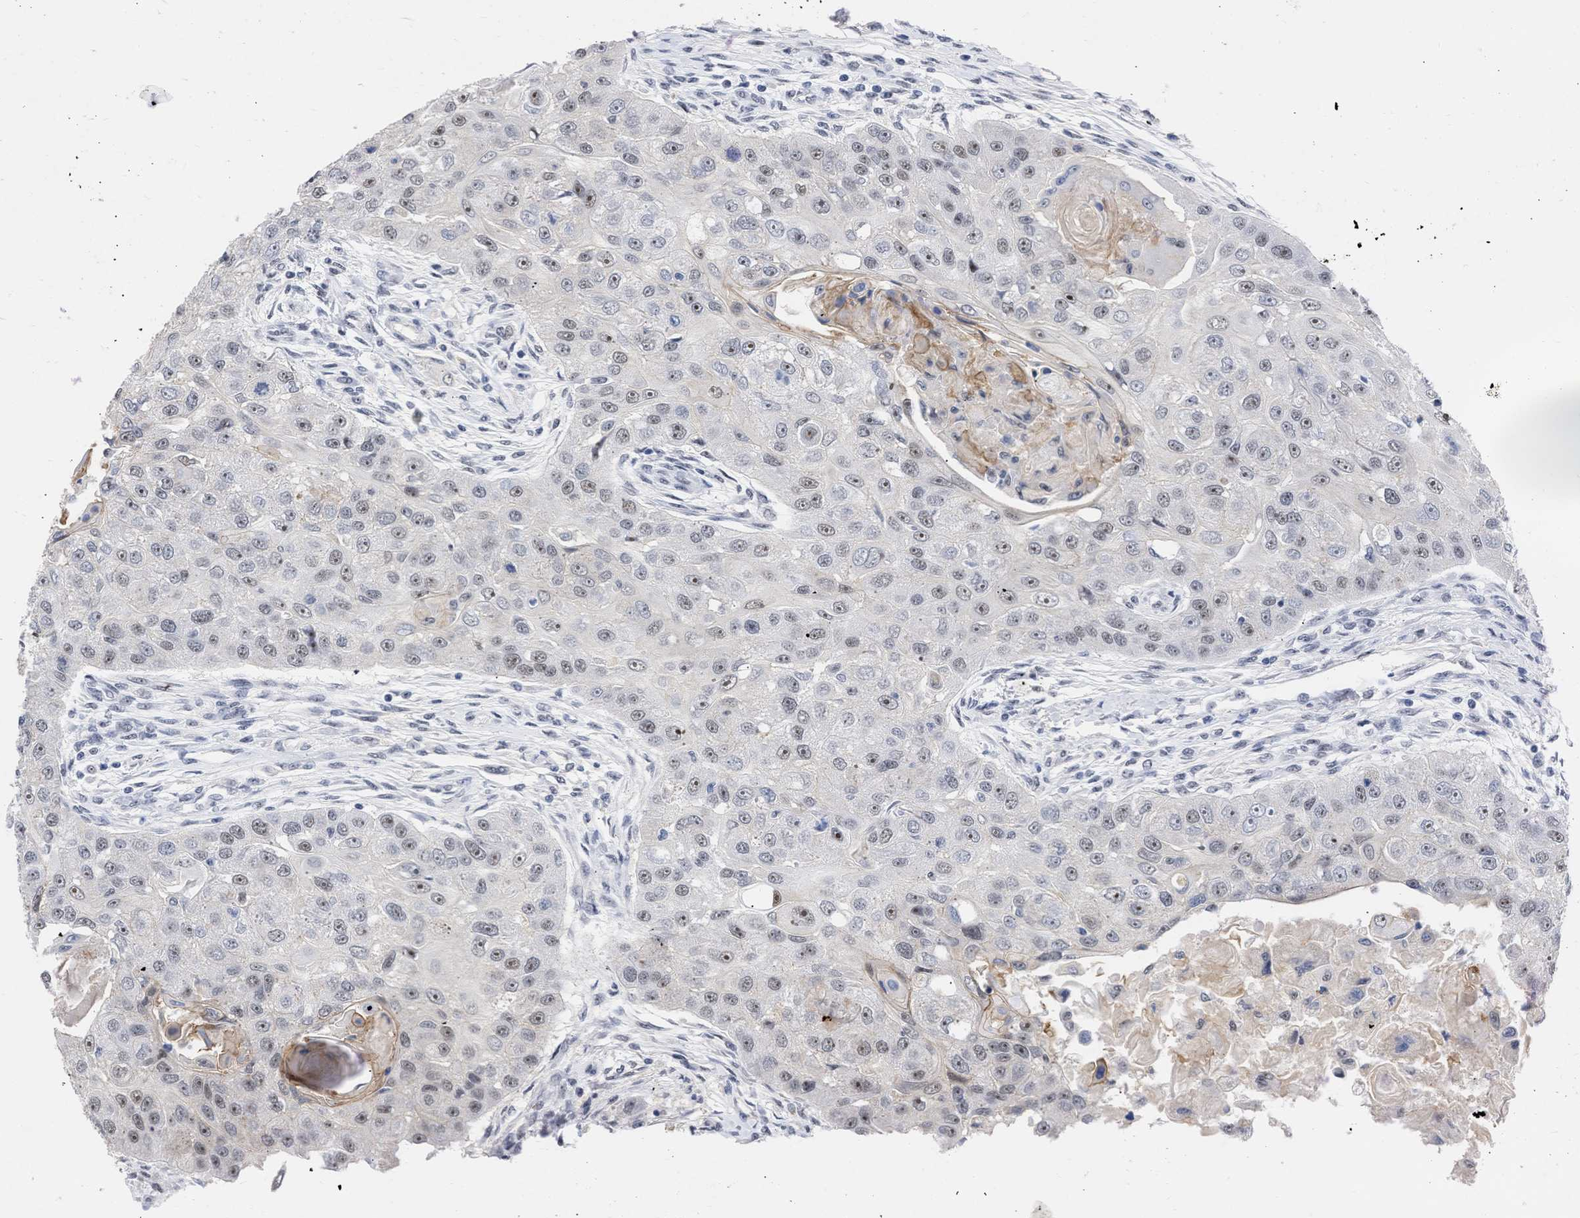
{"staining": {"intensity": "weak", "quantity": ">75%", "location": "nuclear"}, "tissue": "head and neck cancer", "cell_type": "Tumor cells", "image_type": "cancer", "snomed": [{"axis": "morphology", "description": "Normal tissue, NOS"}, {"axis": "morphology", "description": "Squamous cell carcinoma, NOS"}, {"axis": "topography", "description": "Skeletal muscle"}, {"axis": "topography", "description": "Head-Neck"}], "caption": "Immunohistochemical staining of human head and neck squamous cell carcinoma shows low levels of weak nuclear positivity in about >75% of tumor cells.", "gene": "DDX41", "patient": {"sex": "male", "age": 51}}